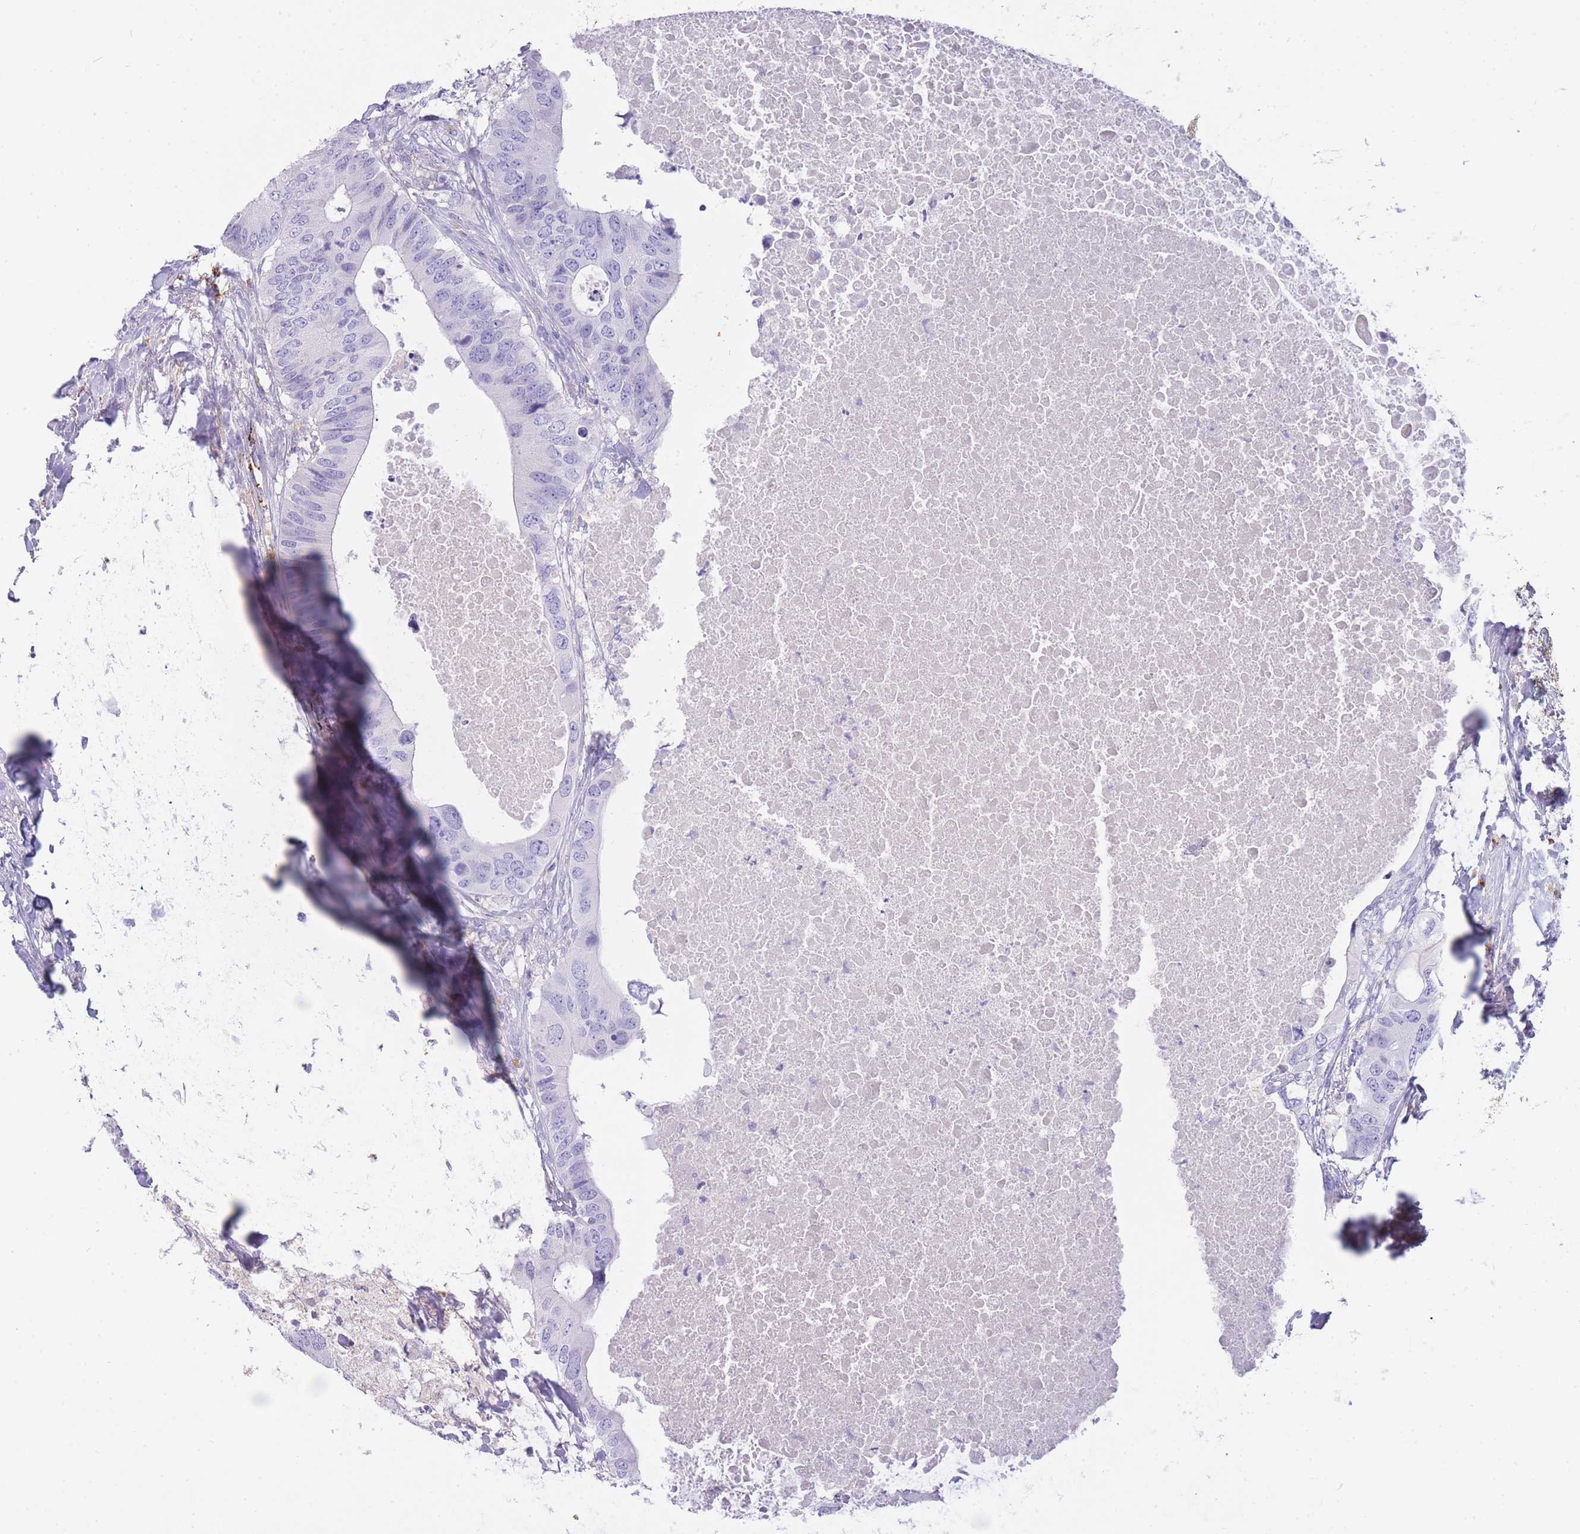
{"staining": {"intensity": "negative", "quantity": "none", "location": "none"}, "tissue": "colorectal cancer", "cell_type": "Tumor cells", "image_type": "cancer", "snomed": [{"axis": "morphology", "description": "Adenocarcinoma, NOS"}, {"axis": "topography", "description": "Colon"}], "caption": "Colorectal cancer was stained to show a protein in brown. There is no significant expression in tumor cells.", "gene": "GAA", "patient": {"sex": "male", "age": 71}}